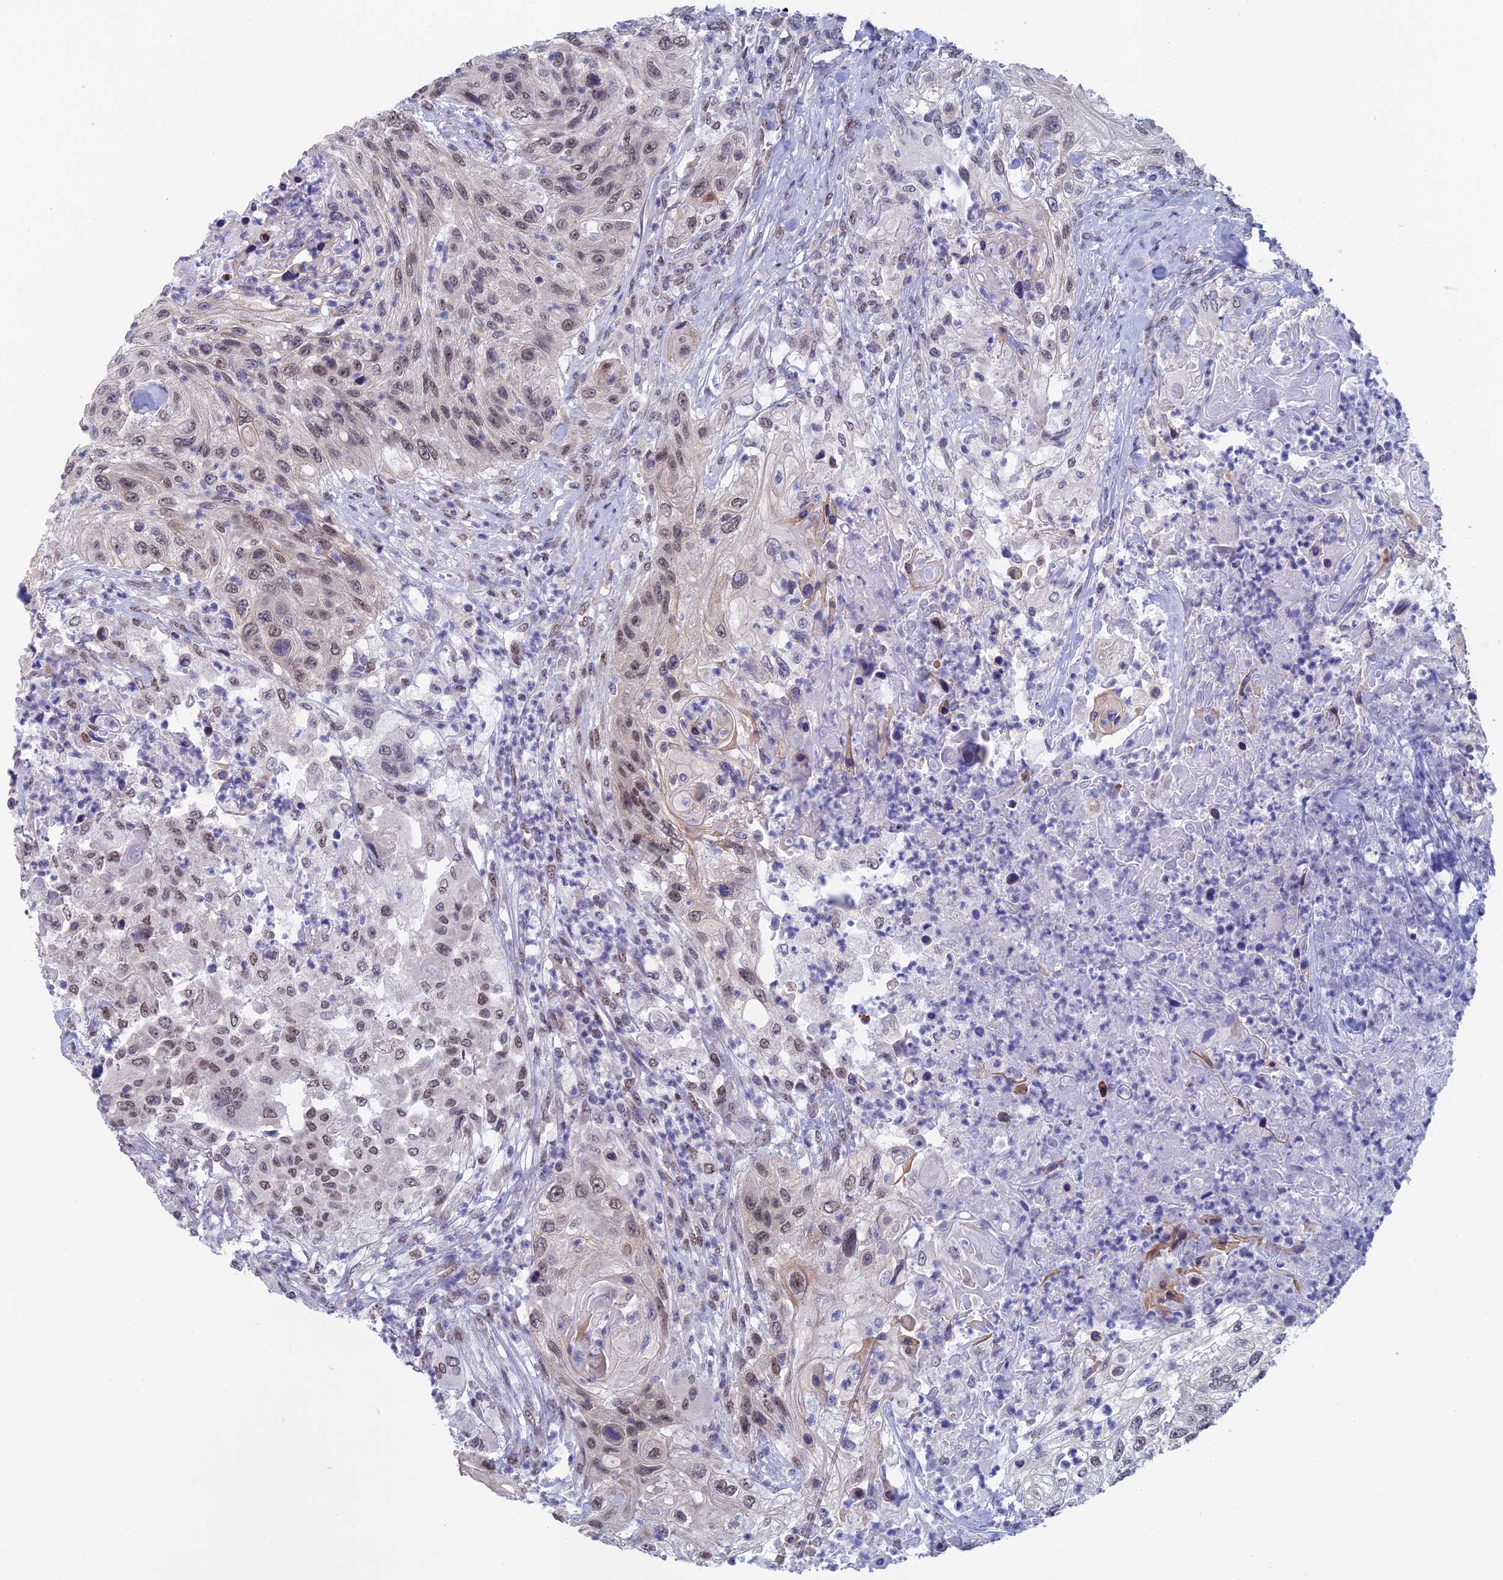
{"staining": {"intensity": "moderate", "quantity": "25%-75%", "location": "nuclear"}, "tissue": "urothelial cancer", "cell_type": "Tumor cells", "image_type": "cancer", "snomed": [{"axis": "morphology", "description": "Urothelial carcinoma, High grade"}, {"axis": "topography", "description": "Urinary bladder"}], "caption": "A brown stain labels moderate nuclear expression of a protein in high-grade urothelial carcinoma tumor cells. (DAB (3,3'-diaminobenzidine) IHC, brown staining for protein, blue staining for nuclei).", "gene": "NABP2", "patient": {"sex": "female", "age": 60}}